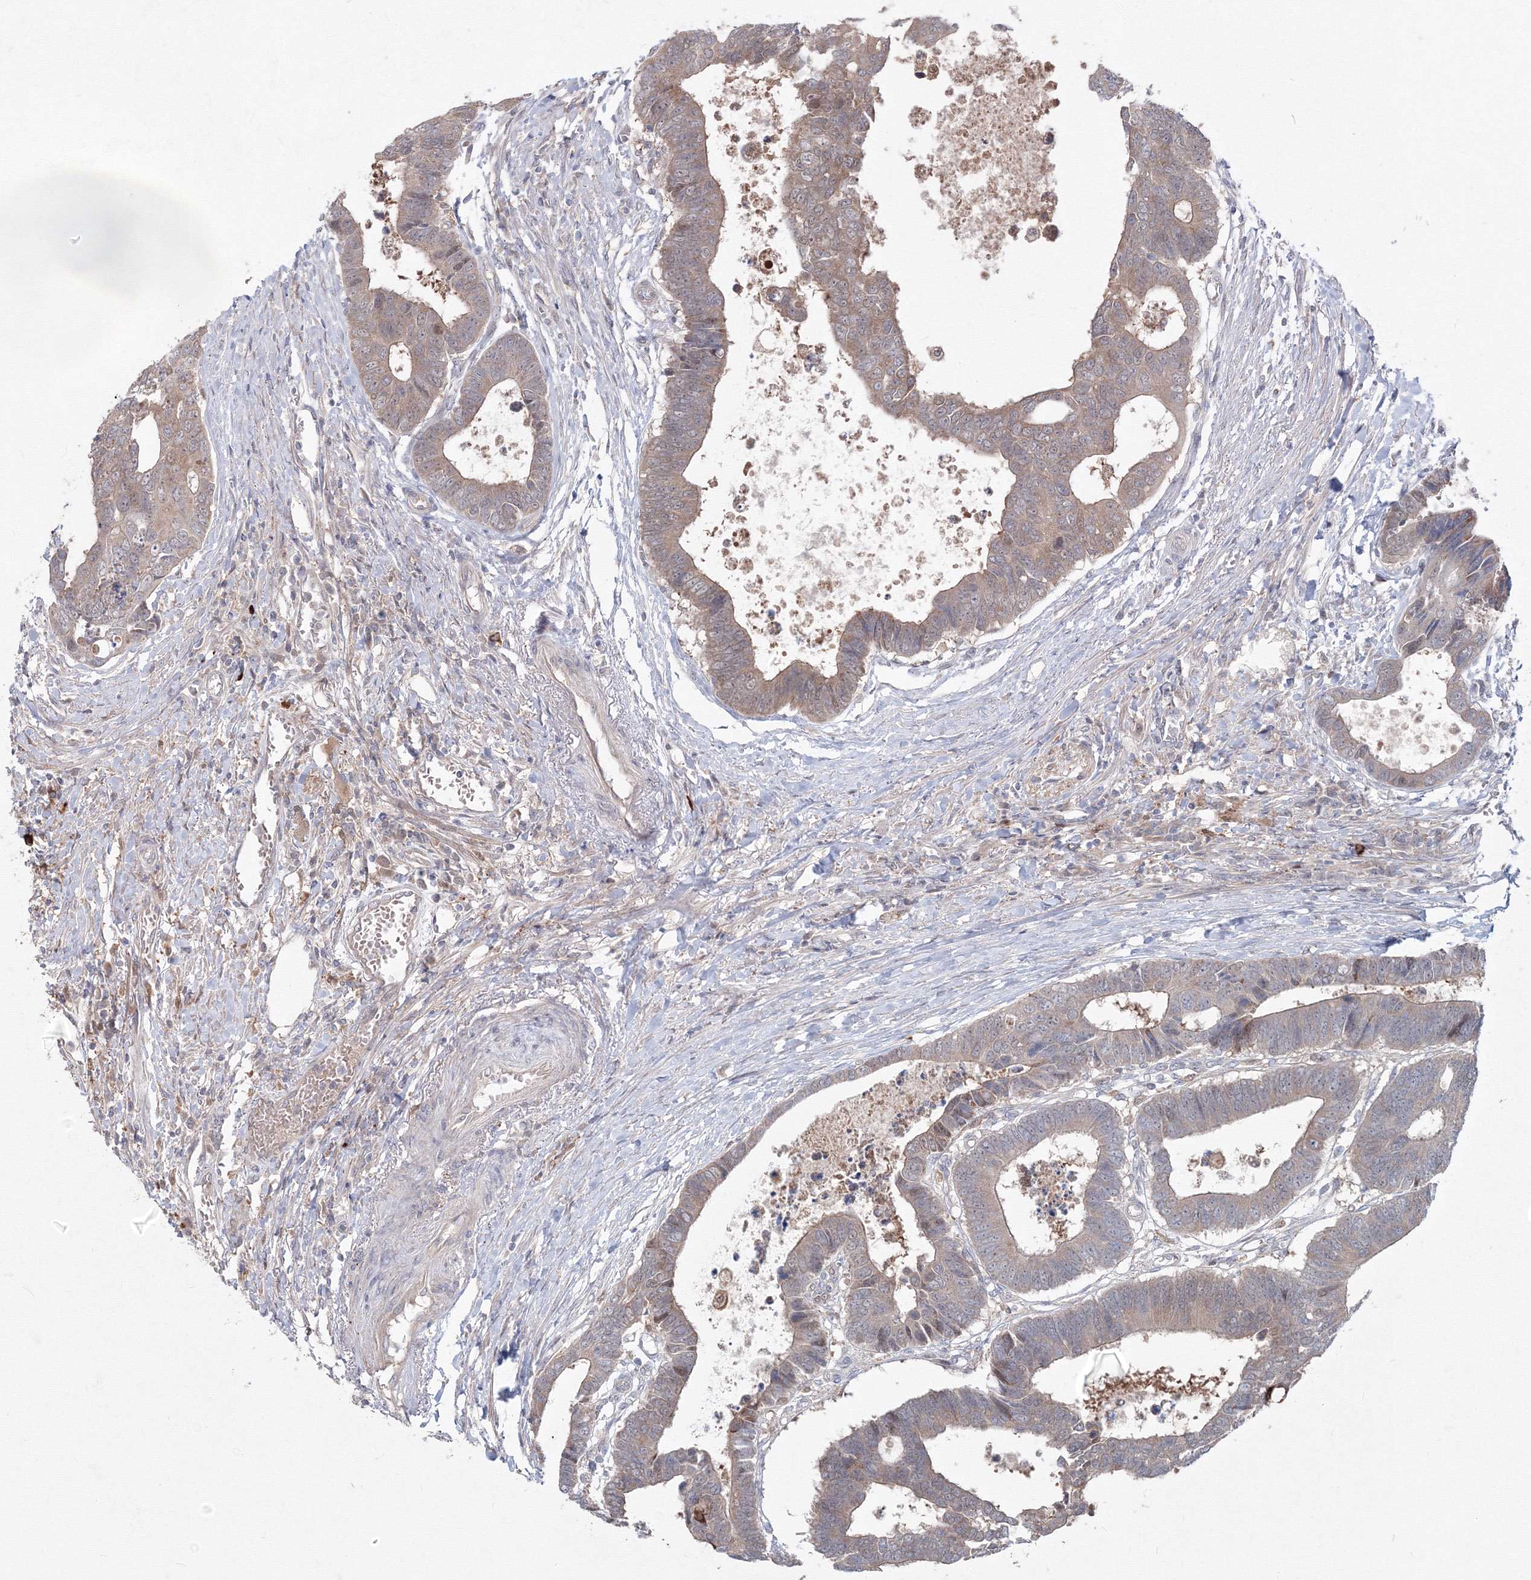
{"staining": {"intensity": "weak", "quantity": "25%-75%", "location": "cytoplasmic/membranous"}, "tissue": "colorectal cancer", "cell_type": "Tumor cells", "image_type": "cancer", "snomed": [{"axis": "morphology", "description": "Adenocarcinoma, NOS"}, {"axis": "topography", "description": "Rectum"}], "caption": "Tumor cells reveal low levels of weak cytoplasmic/membranous positivity in about 25%-75% of cells in colorectal cancer (adenocarcinoma).", "gene": "MKRN2", "patient": {"sex": "male", "age": 84}}